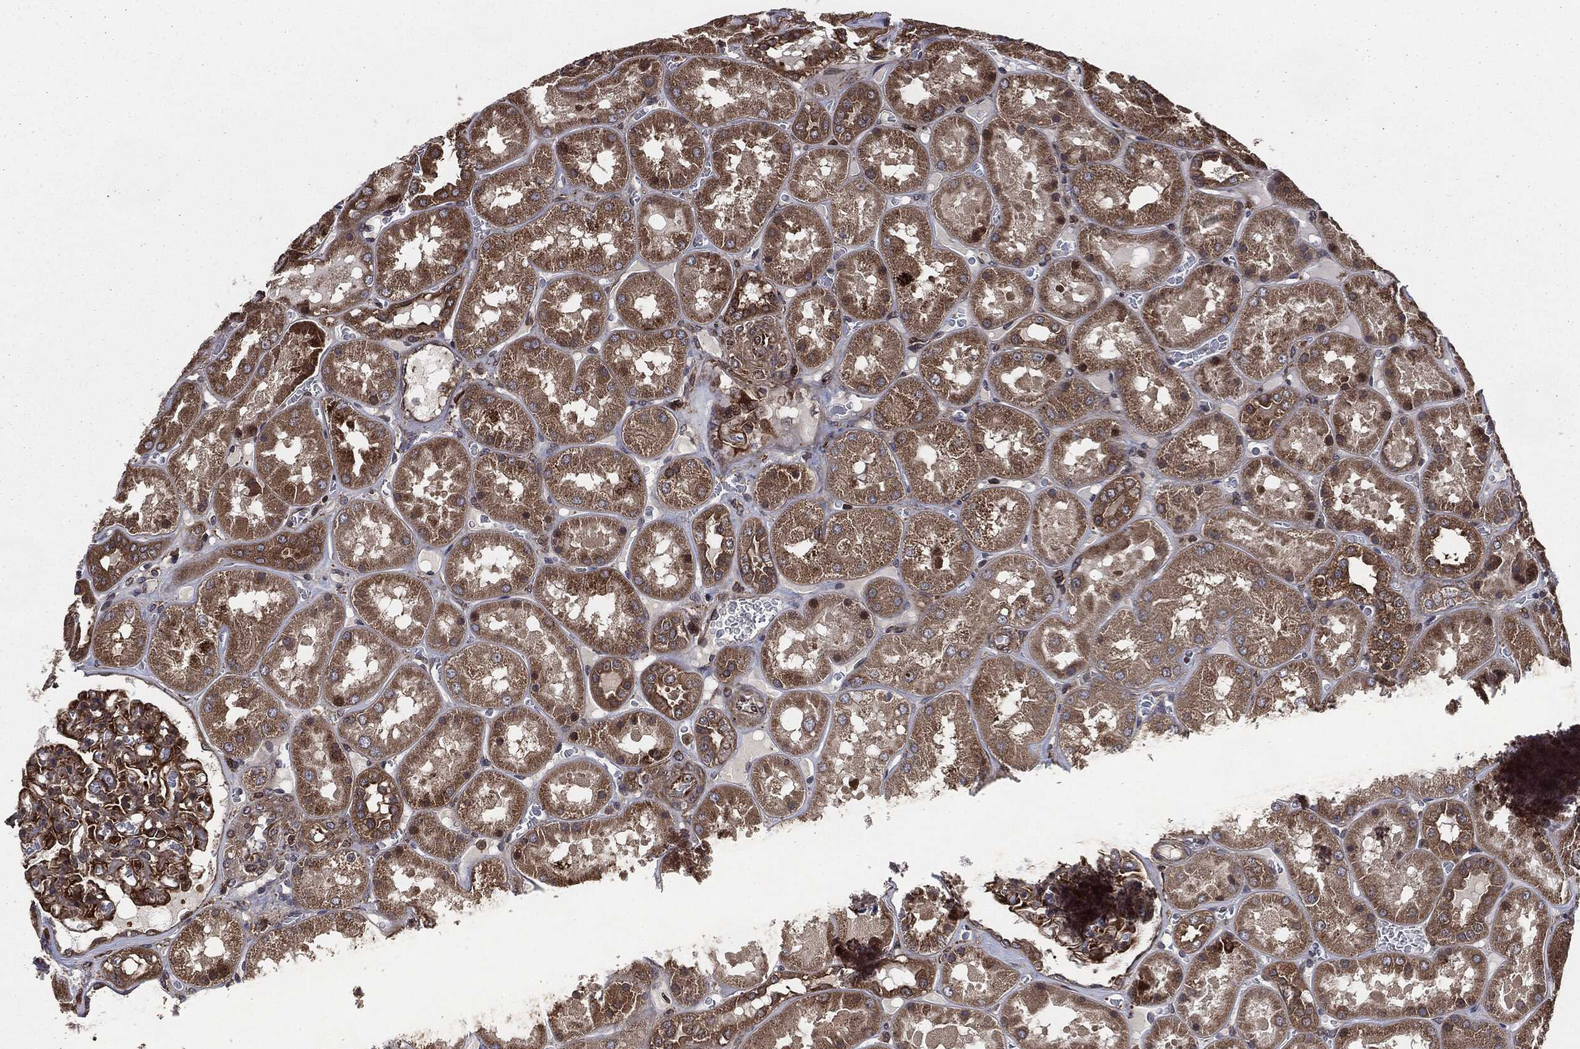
{"staining": {"intensity": "moderate", "quantity": ">75%", "location": "cytoplasmic/membranous"}, "tissue": "kidney", "cell_type": "Cells in glomeruli", "image_type": "normal", "snomed": [{"axis": "morphology", "description": "Normal tissue, NOS"}, {"axis": "topography", "description": "Kidney"}], "caption": "This histopathology image displays immunohistochemistry (IHC) staining of benign kidney, with medium moderate cytoplasmic/membranous staining in approximately >75% of cells in glomeruli.", "gene": "RAP1GDS1", "patient": {"sex": "male", "age": 73}}